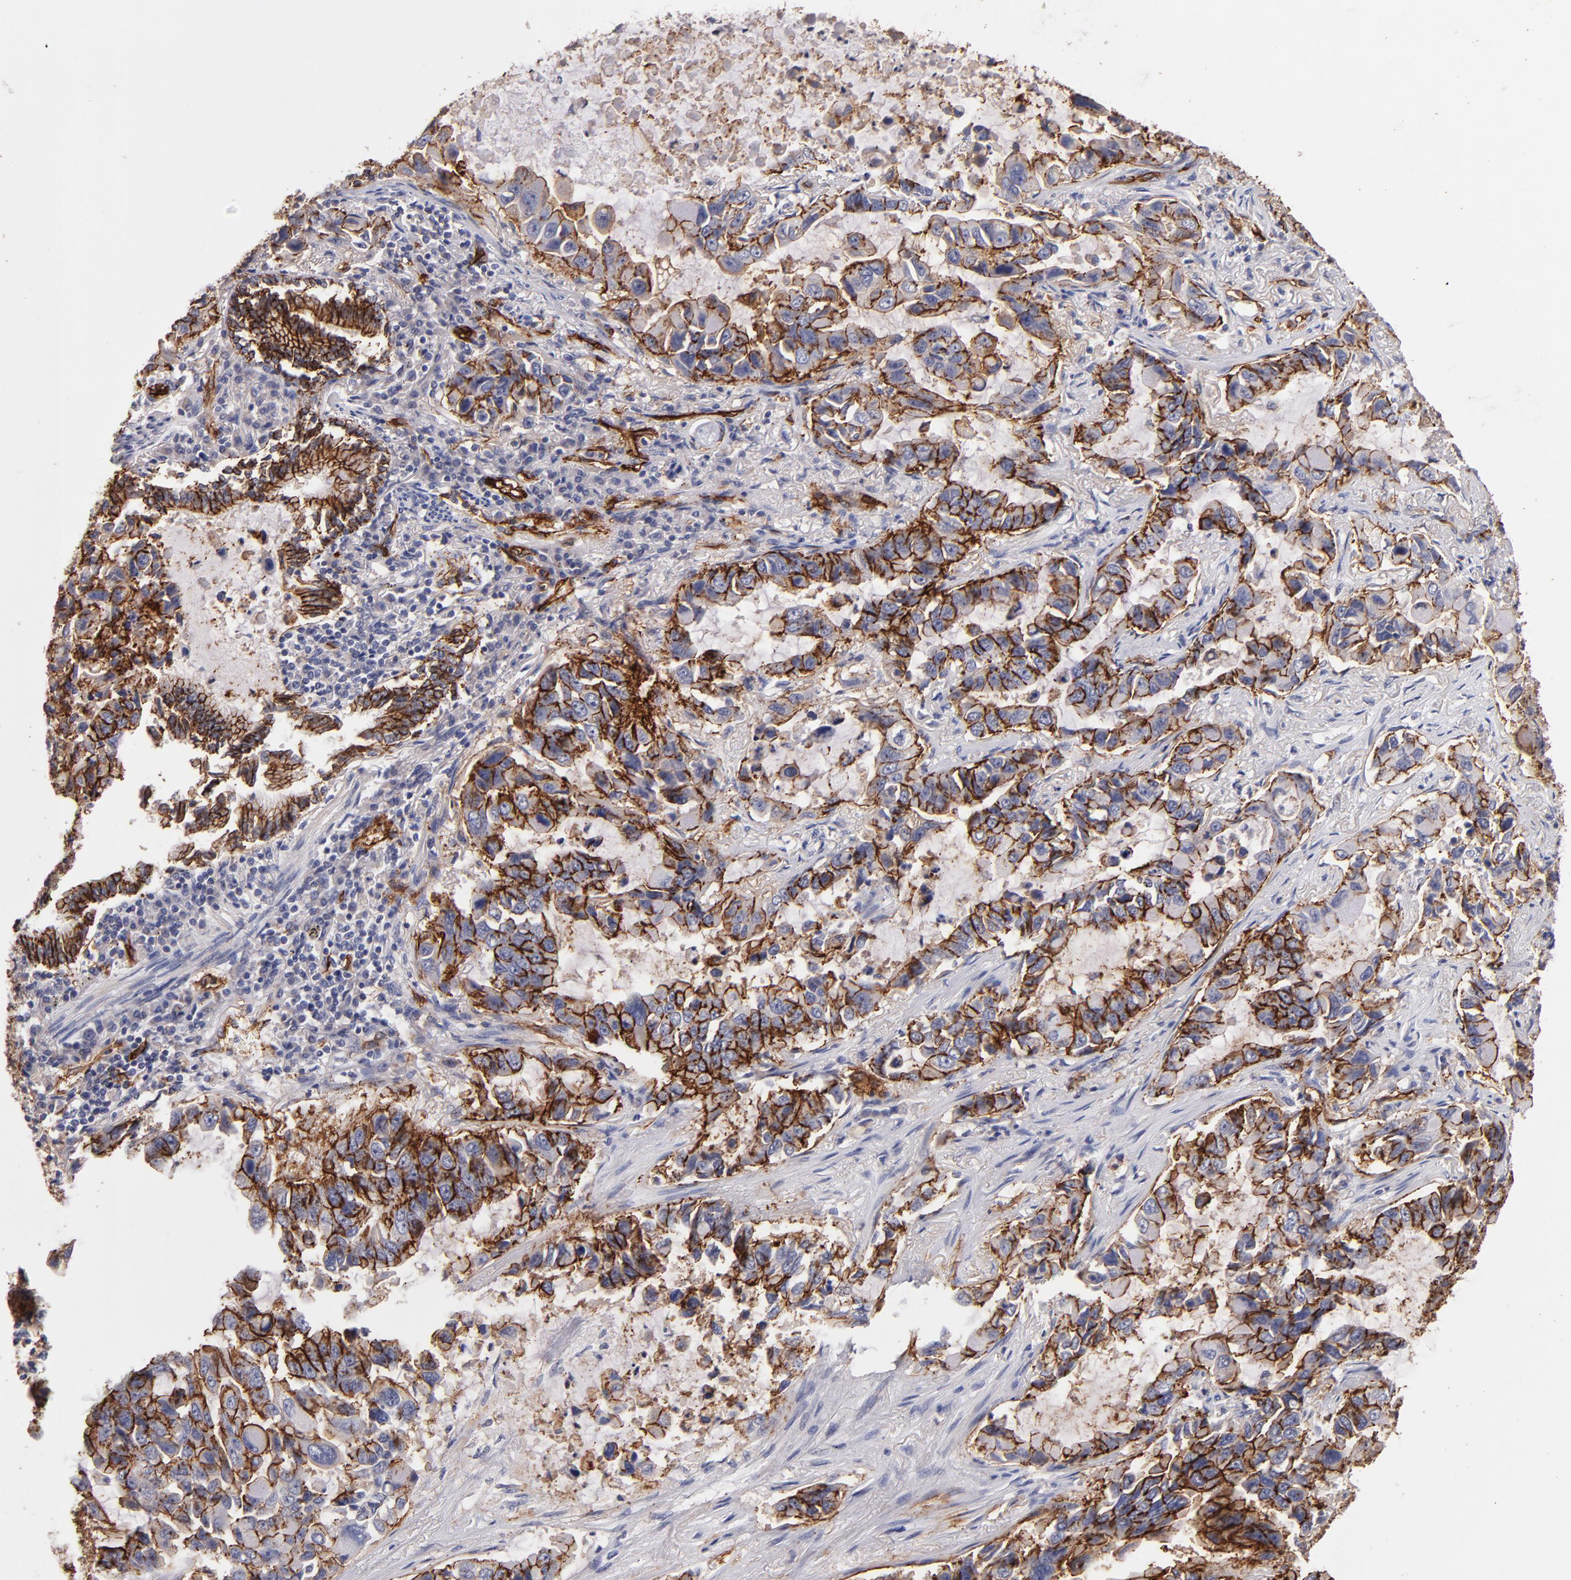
{"staining": {"intensity": "moderate", "quantity": "25%-75%", "location": "cytoplasmic/membranous"}, "tissue": "lung cancer", "cell_type": "Tumor cells", "image_type": "cancer", "snomed": [{"axis": "morphology", "description": "Adenocarcinoma, NOS"}, {"axis": "topography", "description": "Lung"}], "caption": "DAB immunohistochemical staining of lung adenocarcinoma reveals moderate cytoplasmic/membranous protein expression in approximately 25%-75% of tumor cells.", "gene": "CLDN5", "patient": {"sex": "male", "age": 64}}